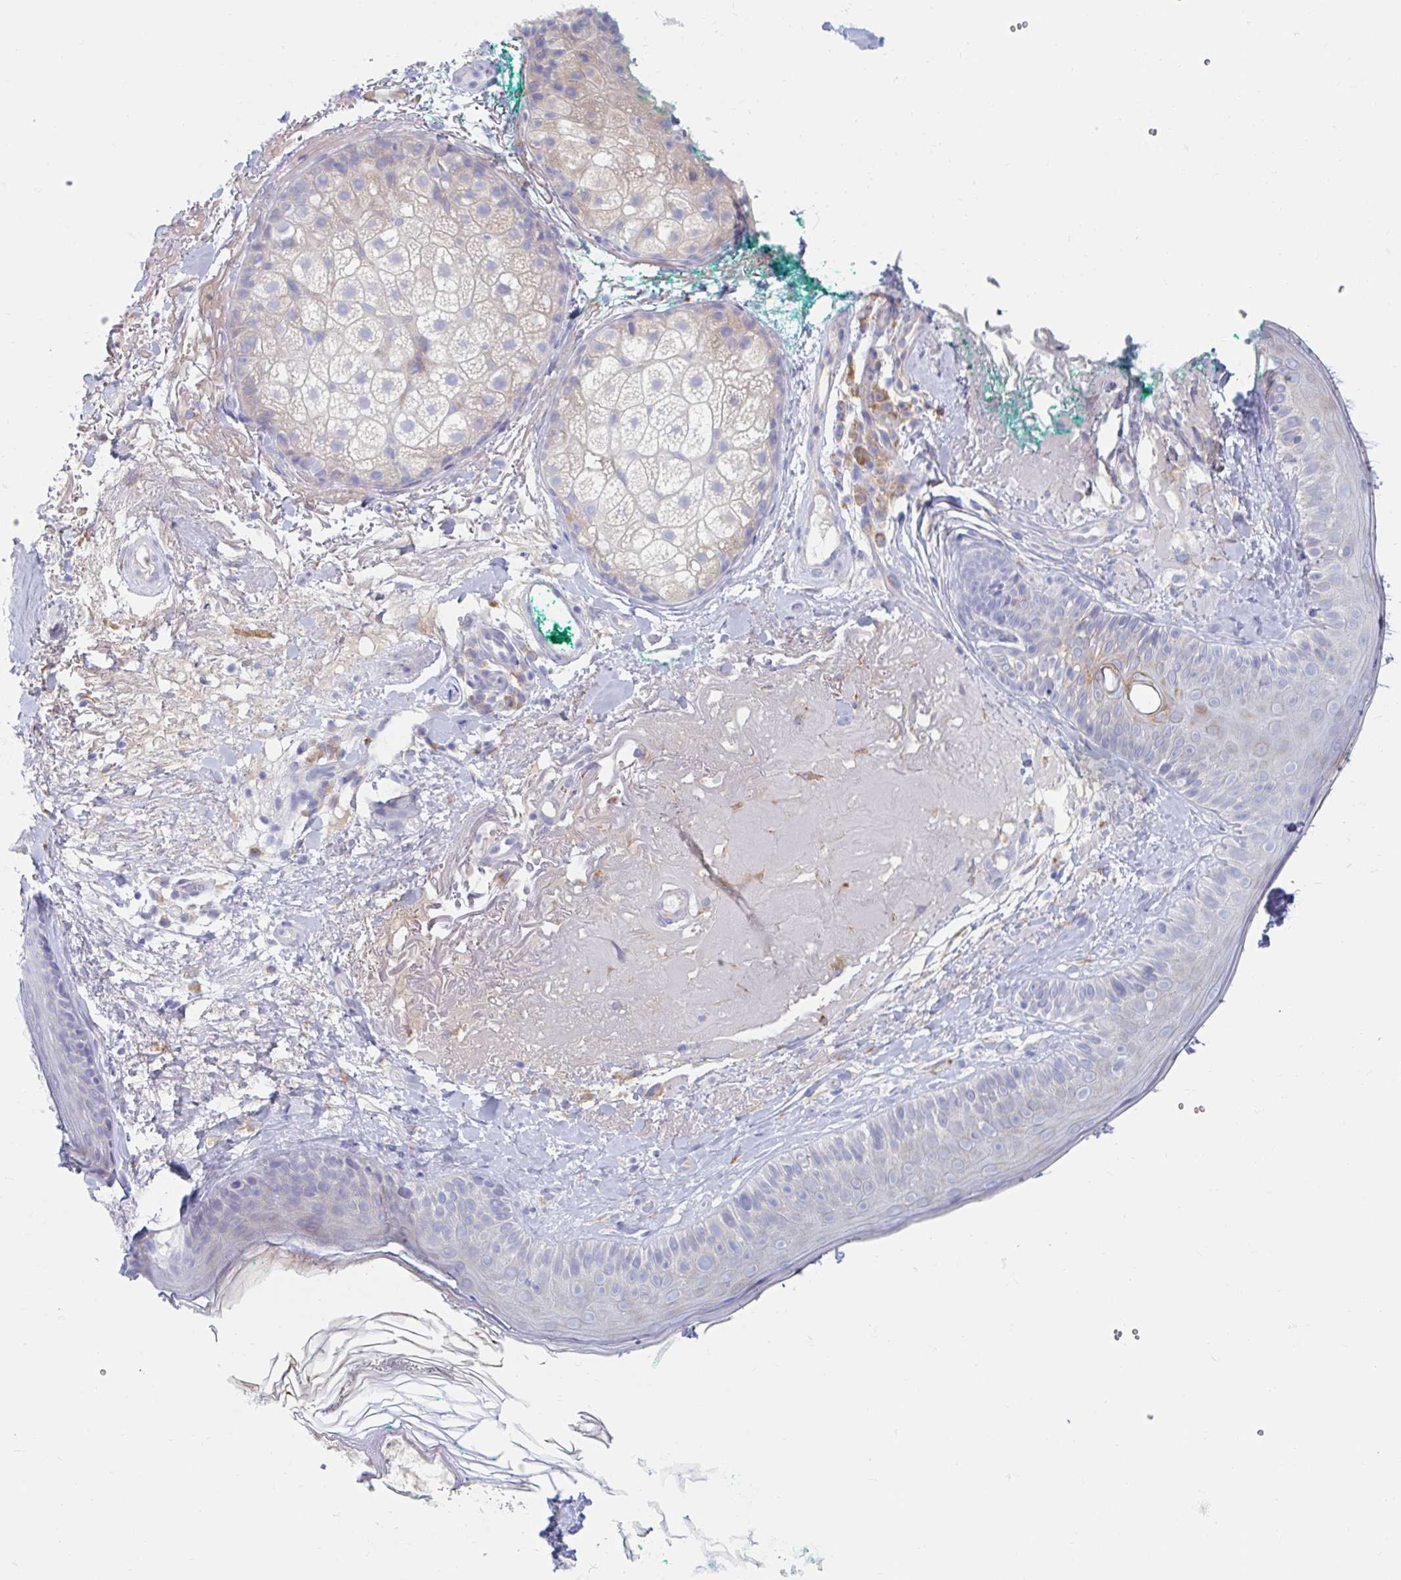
{"staining": {"intensity": "negative", "quantity": "none", "location": "none"}, "tissue": "skin", "cell_type": "Fibroblasts", "image_type": "normal", "snomed": [{"axis": "morphology", "description": "Normal tissue, NOS"}, {"axis": "topography", "description": "Skin"}], "caption": "A high-resolution micrograph shows IHC staining of normal skin, which demonstrates no significant expression in fibroblasts.", "gene": "MYLK2", "patient": {"sex": "male", "age": 73}}